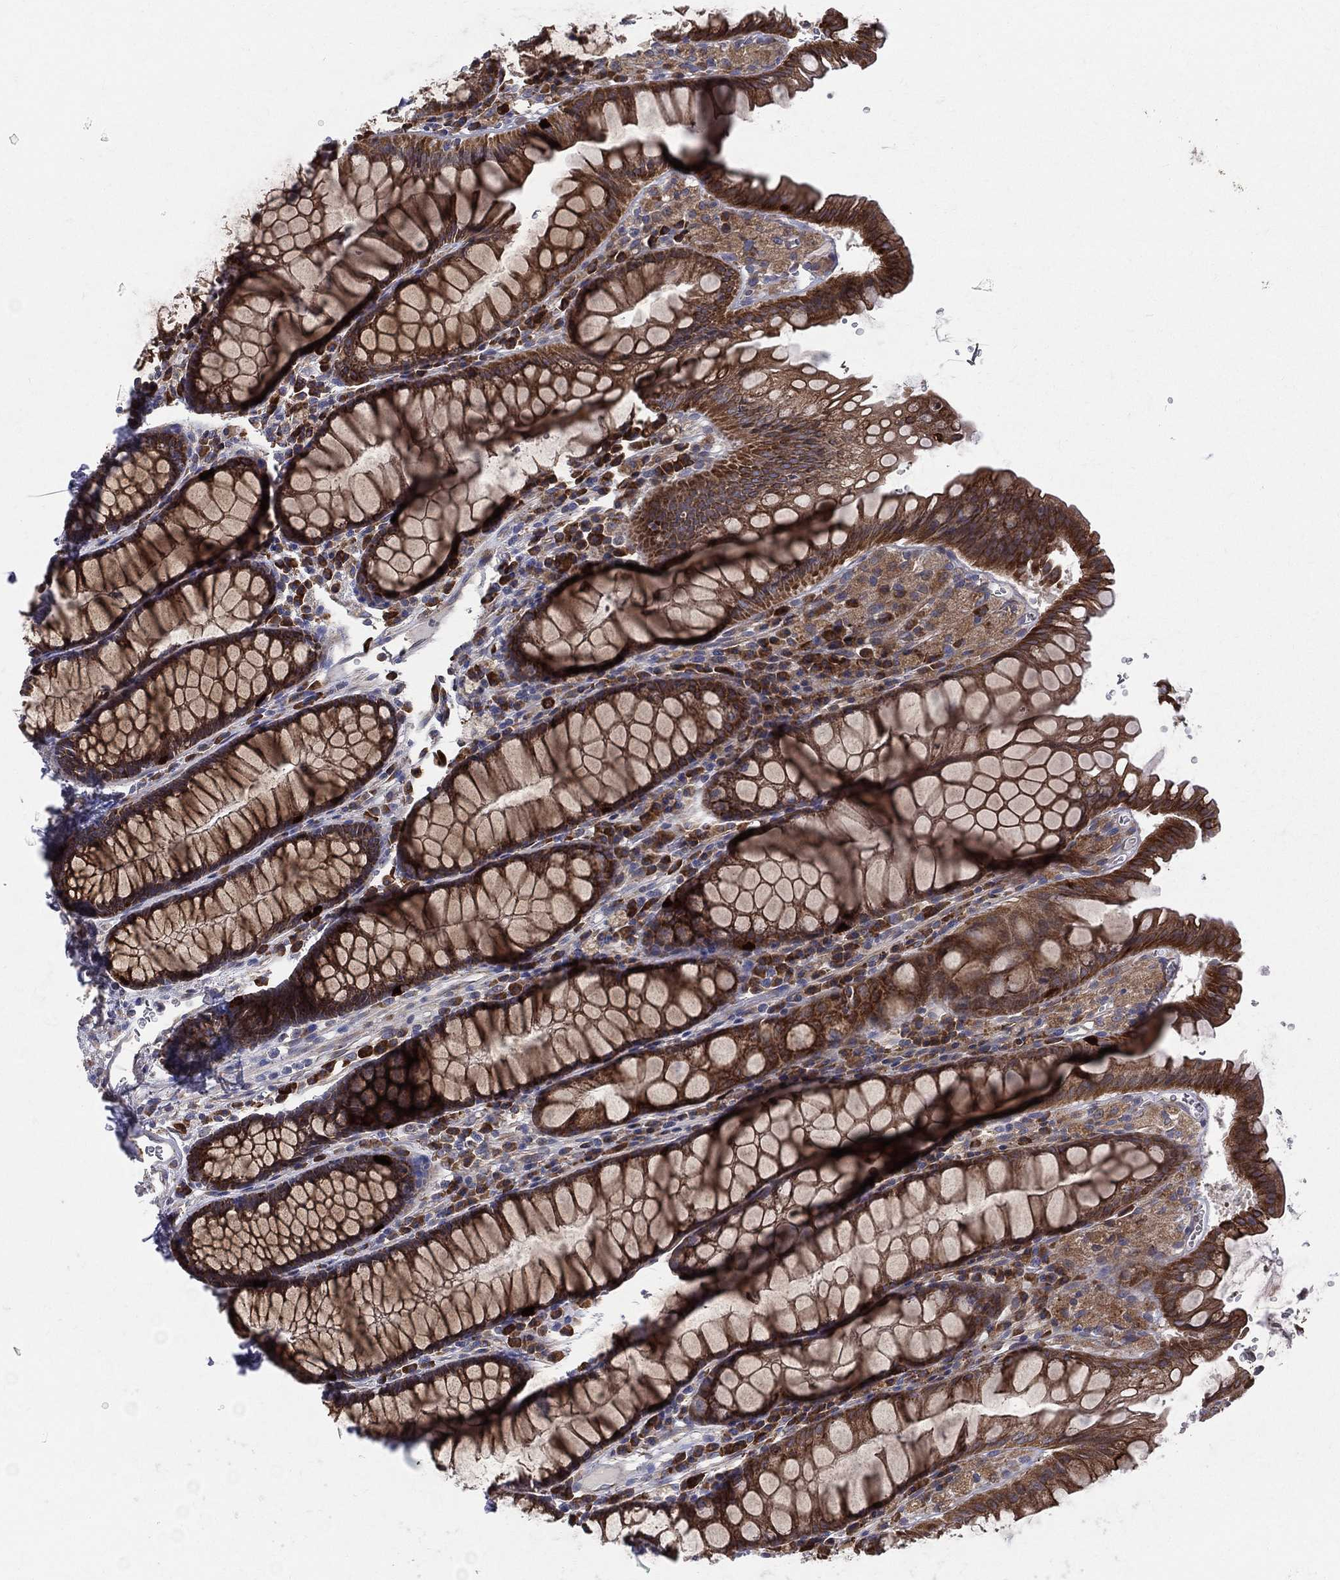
{"staining": {"intensity": "strong", "quantity": ">75%", "location": "cytoplasmic/membranous"}, "tissue": "rectum", "cell_type": "Glandular cells", "image_type": "normal", "snomed": [{"axis": "morphology", "description": "Normal tissue, NOS"}, {"axis": "topography", "description": "Rectum"}], "caption": "IHC micrograph of unremarkable human rectum stained for a protein (brown), which displays high levels of strong cytoplasmic/membranous expression in approximately >75% of glandular cells.", "gene": "MIX23", "patient": {"sex": "female", "age": 68}}